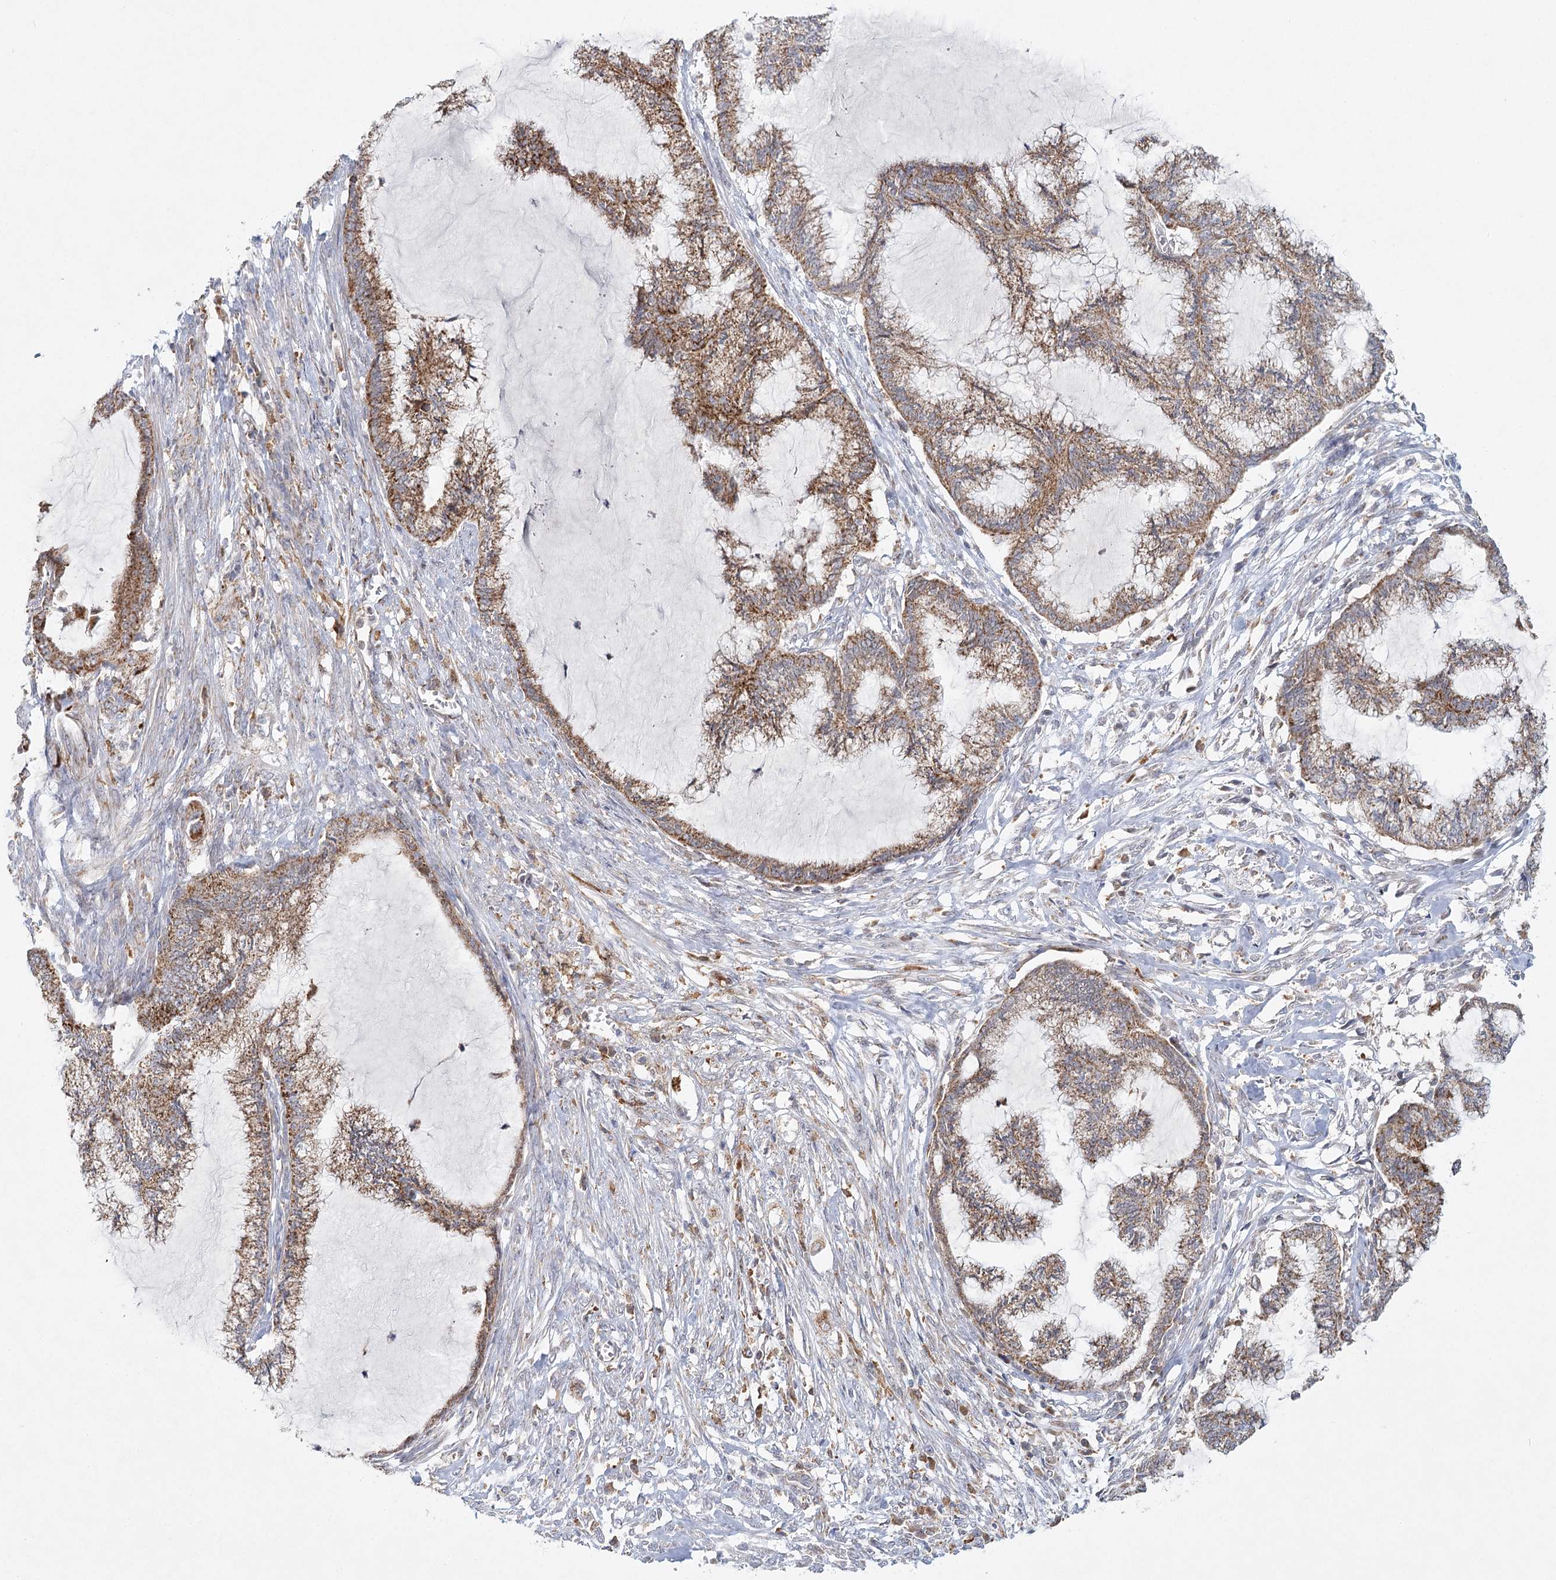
{"staining": {"intensity": "strong", "quantity": ">75%", "location": "cytoplasmic/membranous"}, "tissue": "endometrial cancer", "cell_type": "Tumor cells", "image_type": "cancer", "snomed": [{"axis": "morphology", "description": "Adenocarcinoma, NOS"}, {"axis": "topography", "description": "Endometrium"}], "caption": "Approximately >75% of tumor cells in adenocarcinoma (endometrial) reveal strong cytoplasmic/membranous protein staining as visualized by brown immunohistochemical staining.", "gene": "TAS1R1", "patient": {"sex": "female", "age": 86}}